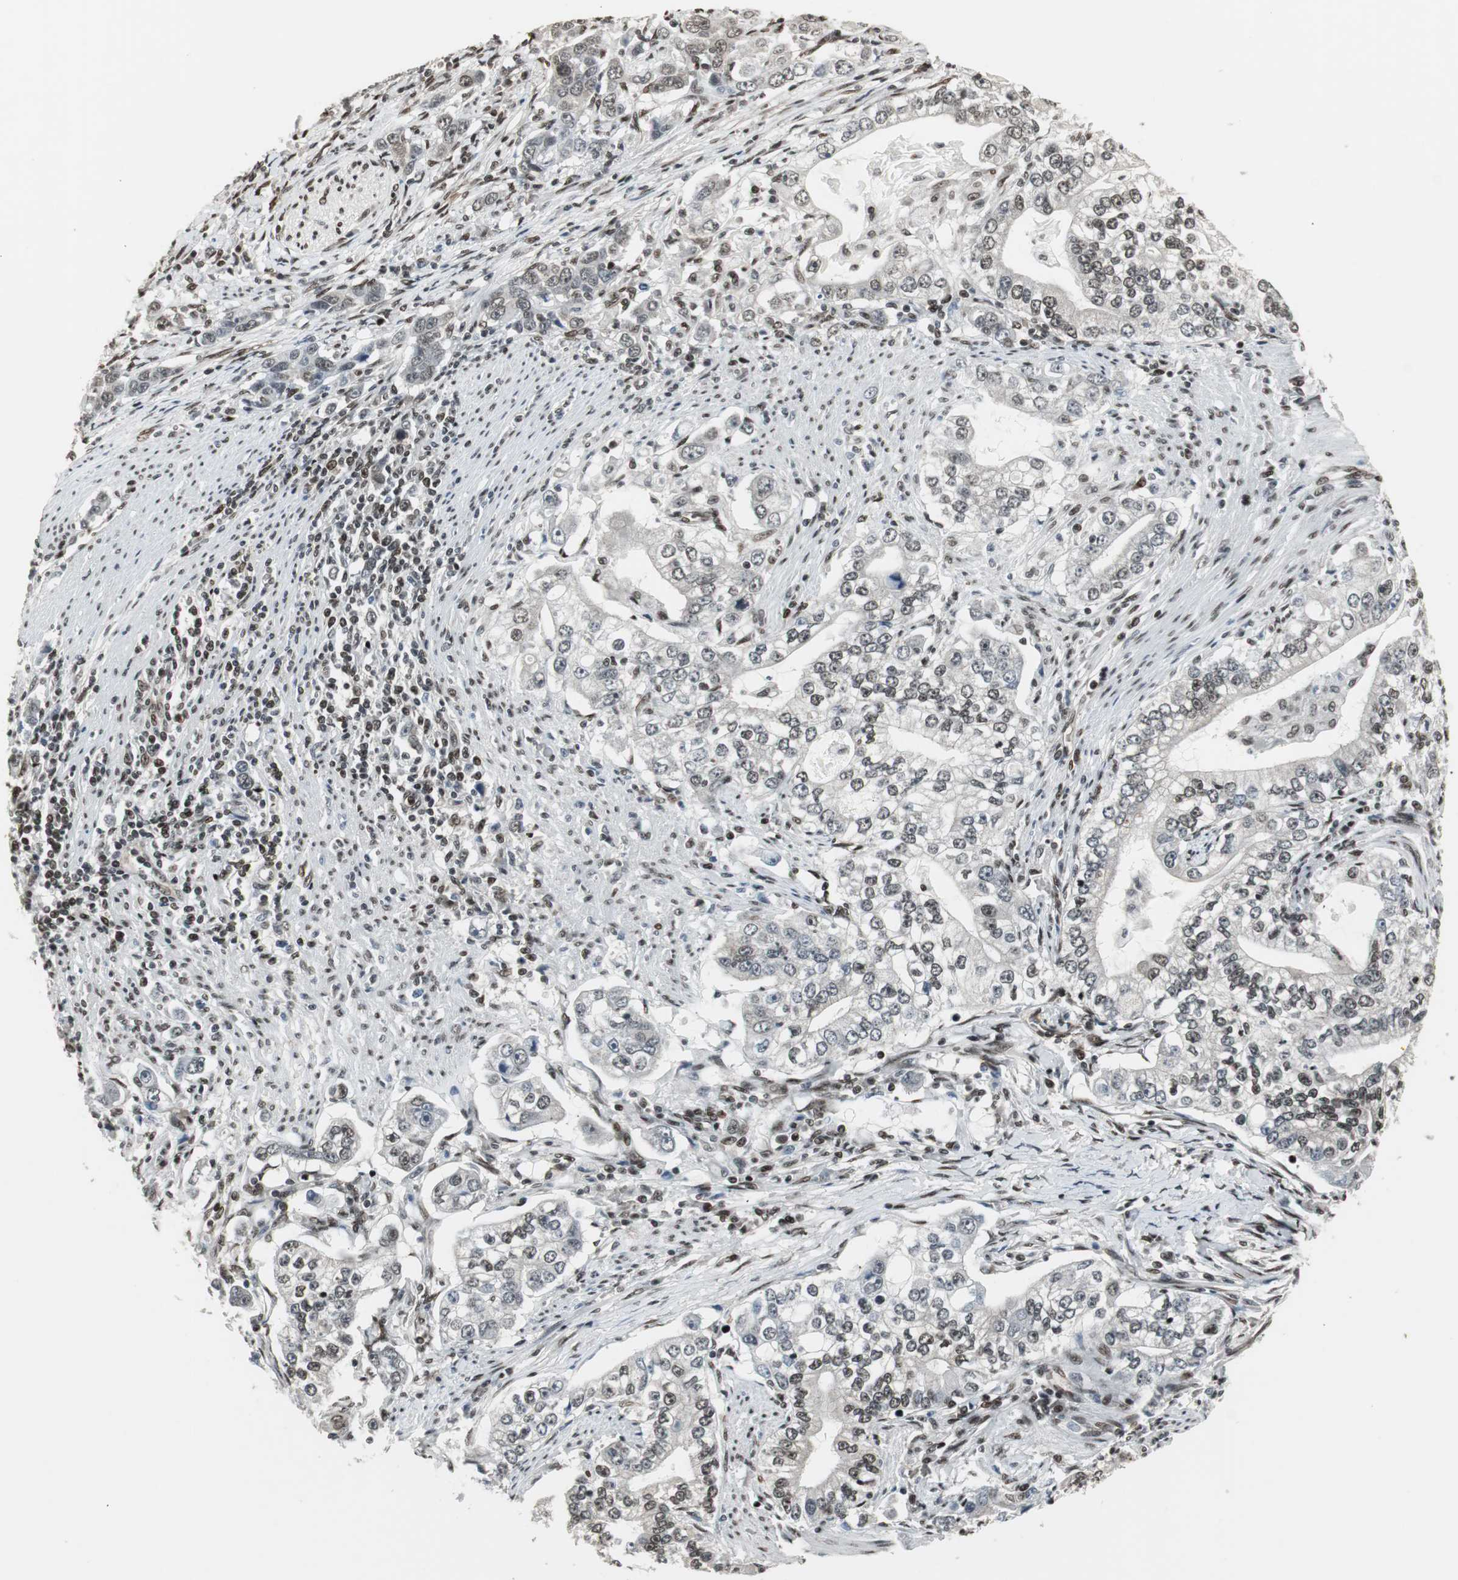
{"staining": {"intensity": "moderate", "quantity": "25%-75%", "location": "nuclear"}, "tissue": "stomach cancer", "cell_type": "Tumor cells", "image_type": "cancer", "snomed": [{"axis": "morphology", "description": "Adenocarcinoma, NOS"}, {"axis": "topography", "description": "Stomach, lower"}], "caption": "Adenocarcinoma (stomach) stained with a protein marker displays moderate staining in tumor cells.", "gene": "TAF5", "patient": {"sex": "female", "age": 72}}